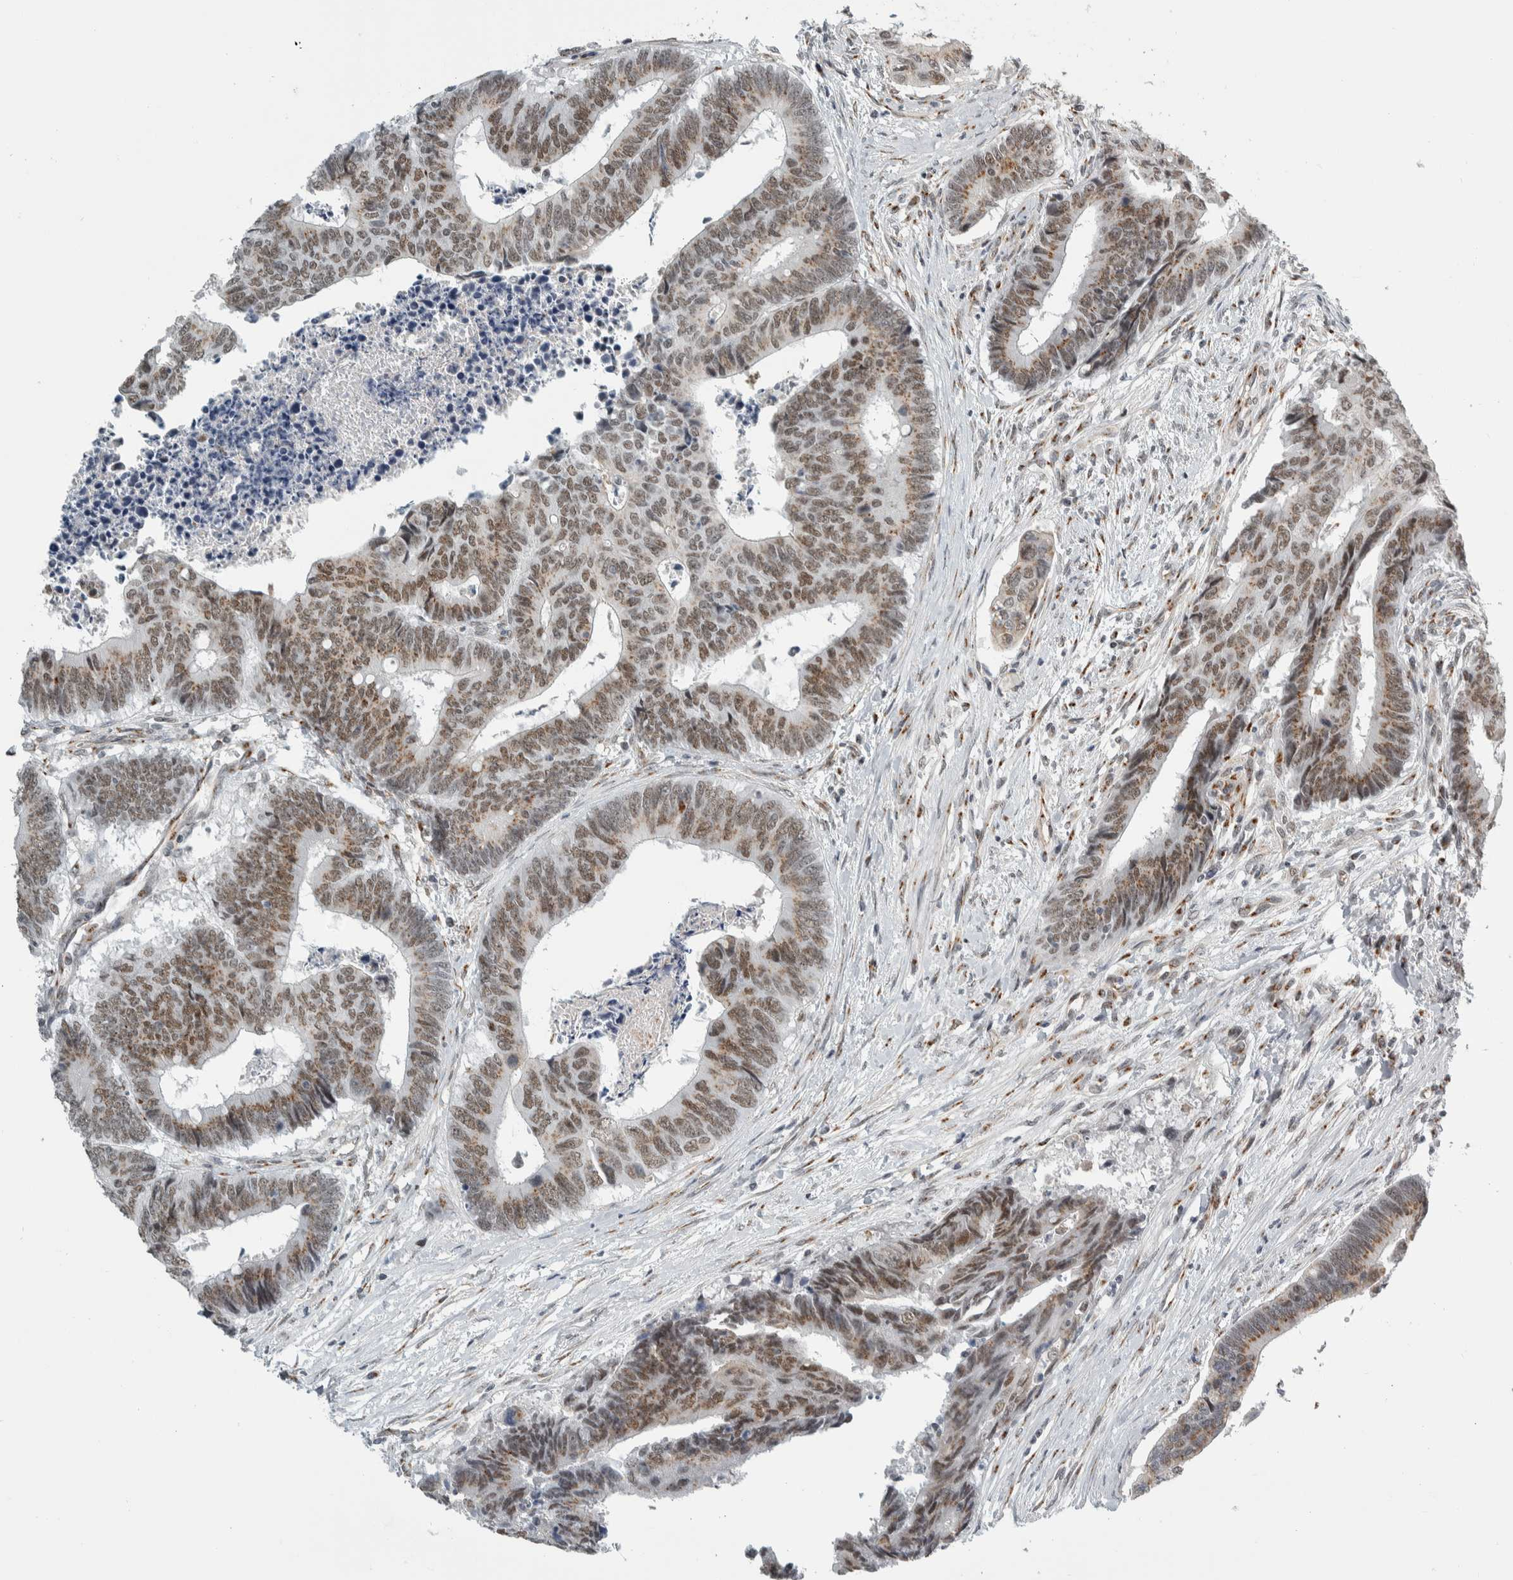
{"staining": {"intensity": "weak", "quantity": ">75%", "location": "cytoplasmic/membranous,nuclear"}, "tissue": "colorectal cancer", "cell_type": "Tumor cells", "image_type": "cancer", "snomed": [{"axis": "morphology", "description": "Adenocarcinoma, NOS"}, {"axis": "topography", "description": "Rectum"}], "caption": "Protein expression analysis of human colorectal adenocarcinoma reveals weak cytoplasmic/membranous and nuclear expression in about >75% of tumor cells.", "gene": "ZMYND8", "patient": {"sex": "male", "age": 84}}